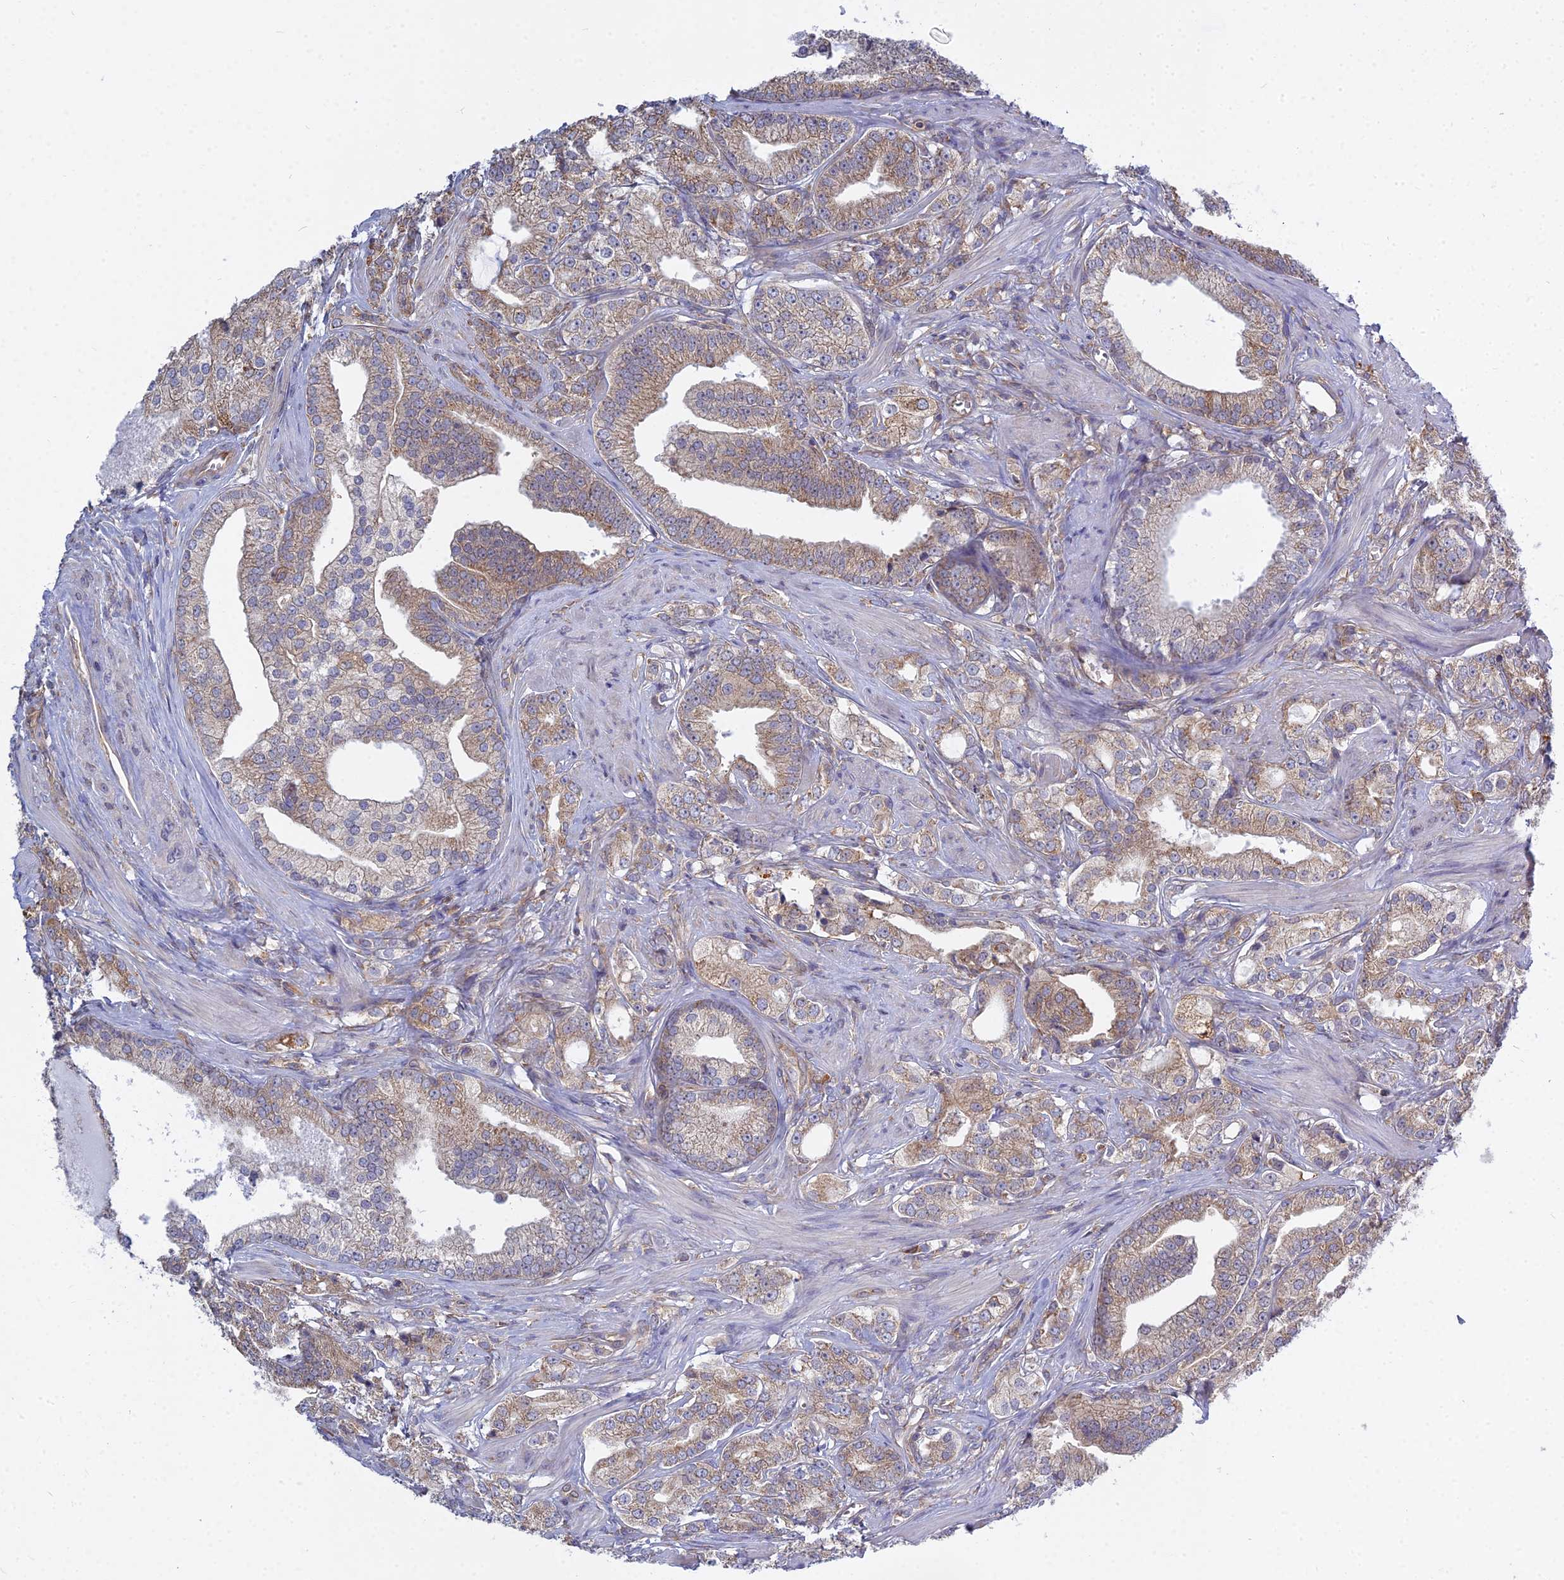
{"staining": {"intensity": "moderate", "quantity": "25%-75%", "location": "cytoplasmic/membranous"}, "tissue": "prostate cancer", "cell_type": "Tumor cells", "image_type": "cancer", "snomed": [{"axis": "morphology", "description": "Adenocarcinoma, High grade"}, {"axis": "topography", "description": "Prostate"}], "caption": "IHC micrograph of neoplastic tissue: human prostate adenocarcinoma (high-grade) stained using immunohistochemistry (IHC) displays medium levels of moderate protein expression localized specifically in the cytoplasmic/membranous of tumor cells, appearing as a cytoplasmic/membranous brown color.", "gene": "KIAA1143", "patient": {"sex": "male", "age": 50}}